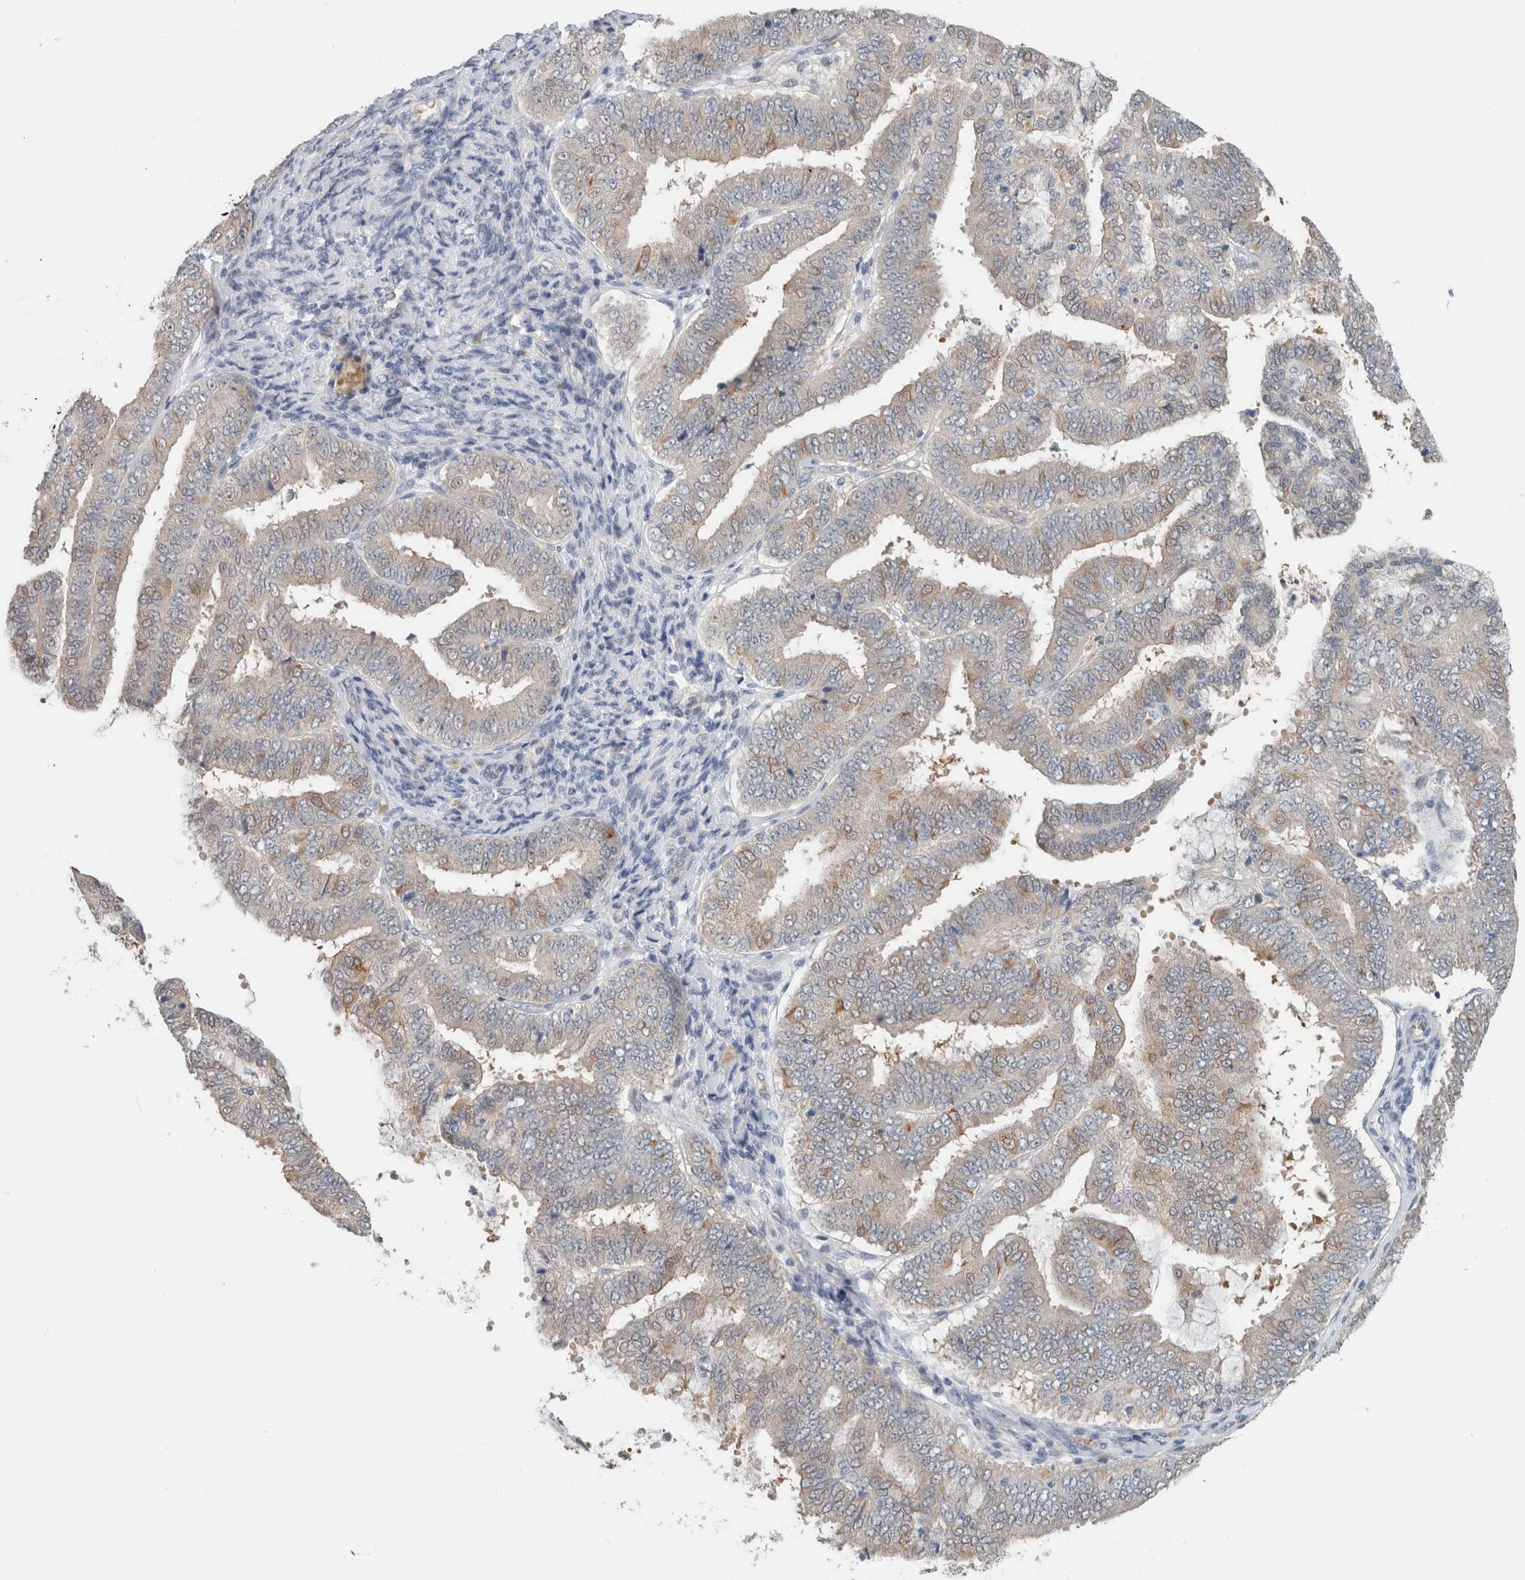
{"staining": {"intensity": "moderate", "quantity": "<25%", "location": "cytoplasmic/membranous"}, "tissue": "endometrial cancer", "cell_type": "Tumor cells", "image_type": "cancer", "snomed": [{"axis": "morphology", "description": "Adenocarcinoma, NOS"}, {"axis": "topography", "description": "Endometrium"}], "caption": "A micrograph showing moderate cytoplasmic/membranous staining in approximately <25% of tumor cells in endometrial cancer, as visualized by brown immunohistochemical staining.", "gene": "CRAT", "patient": {"sex": "female", "age": 63}}